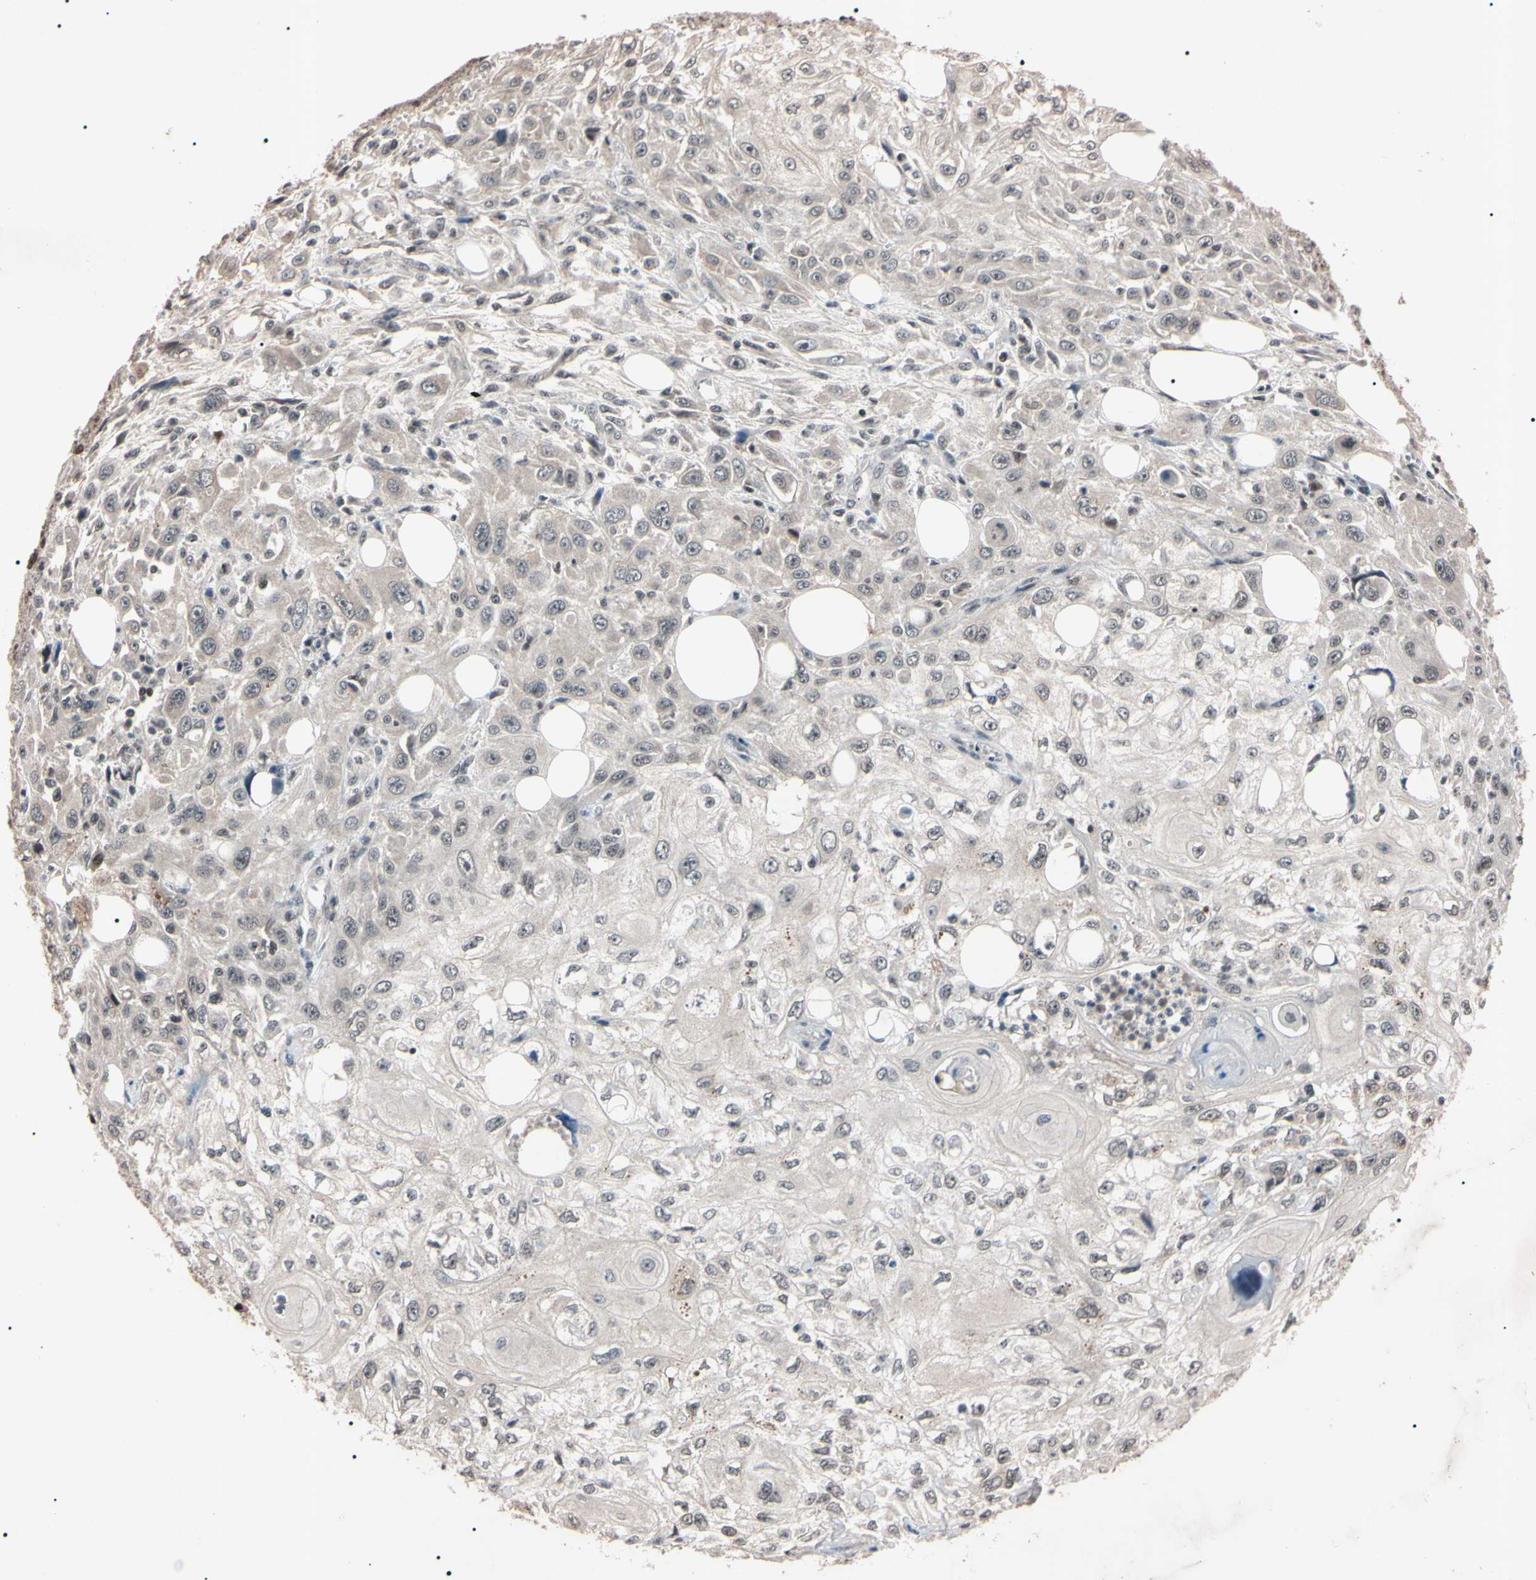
{"staining": {"intensity": "negative", "quantity": "none", "location": "none"}, "tissue": "skin cancer", "cell_type": "Tumor cells", "image_type": "cancer", "snomed": [{"axis": "morphology", "description": "Squamous cell carcinoma, NOS"}, {"axis": "topography", "description": "Skin"}], "caption": "The immunohistochemistry (IHC) photomicrograph has no significant staining in tumor cells of skin cancer (squamous cell carcinoma) tissue.", "gene": "YY1", "patient": {"sex": "male", "age": 75}}